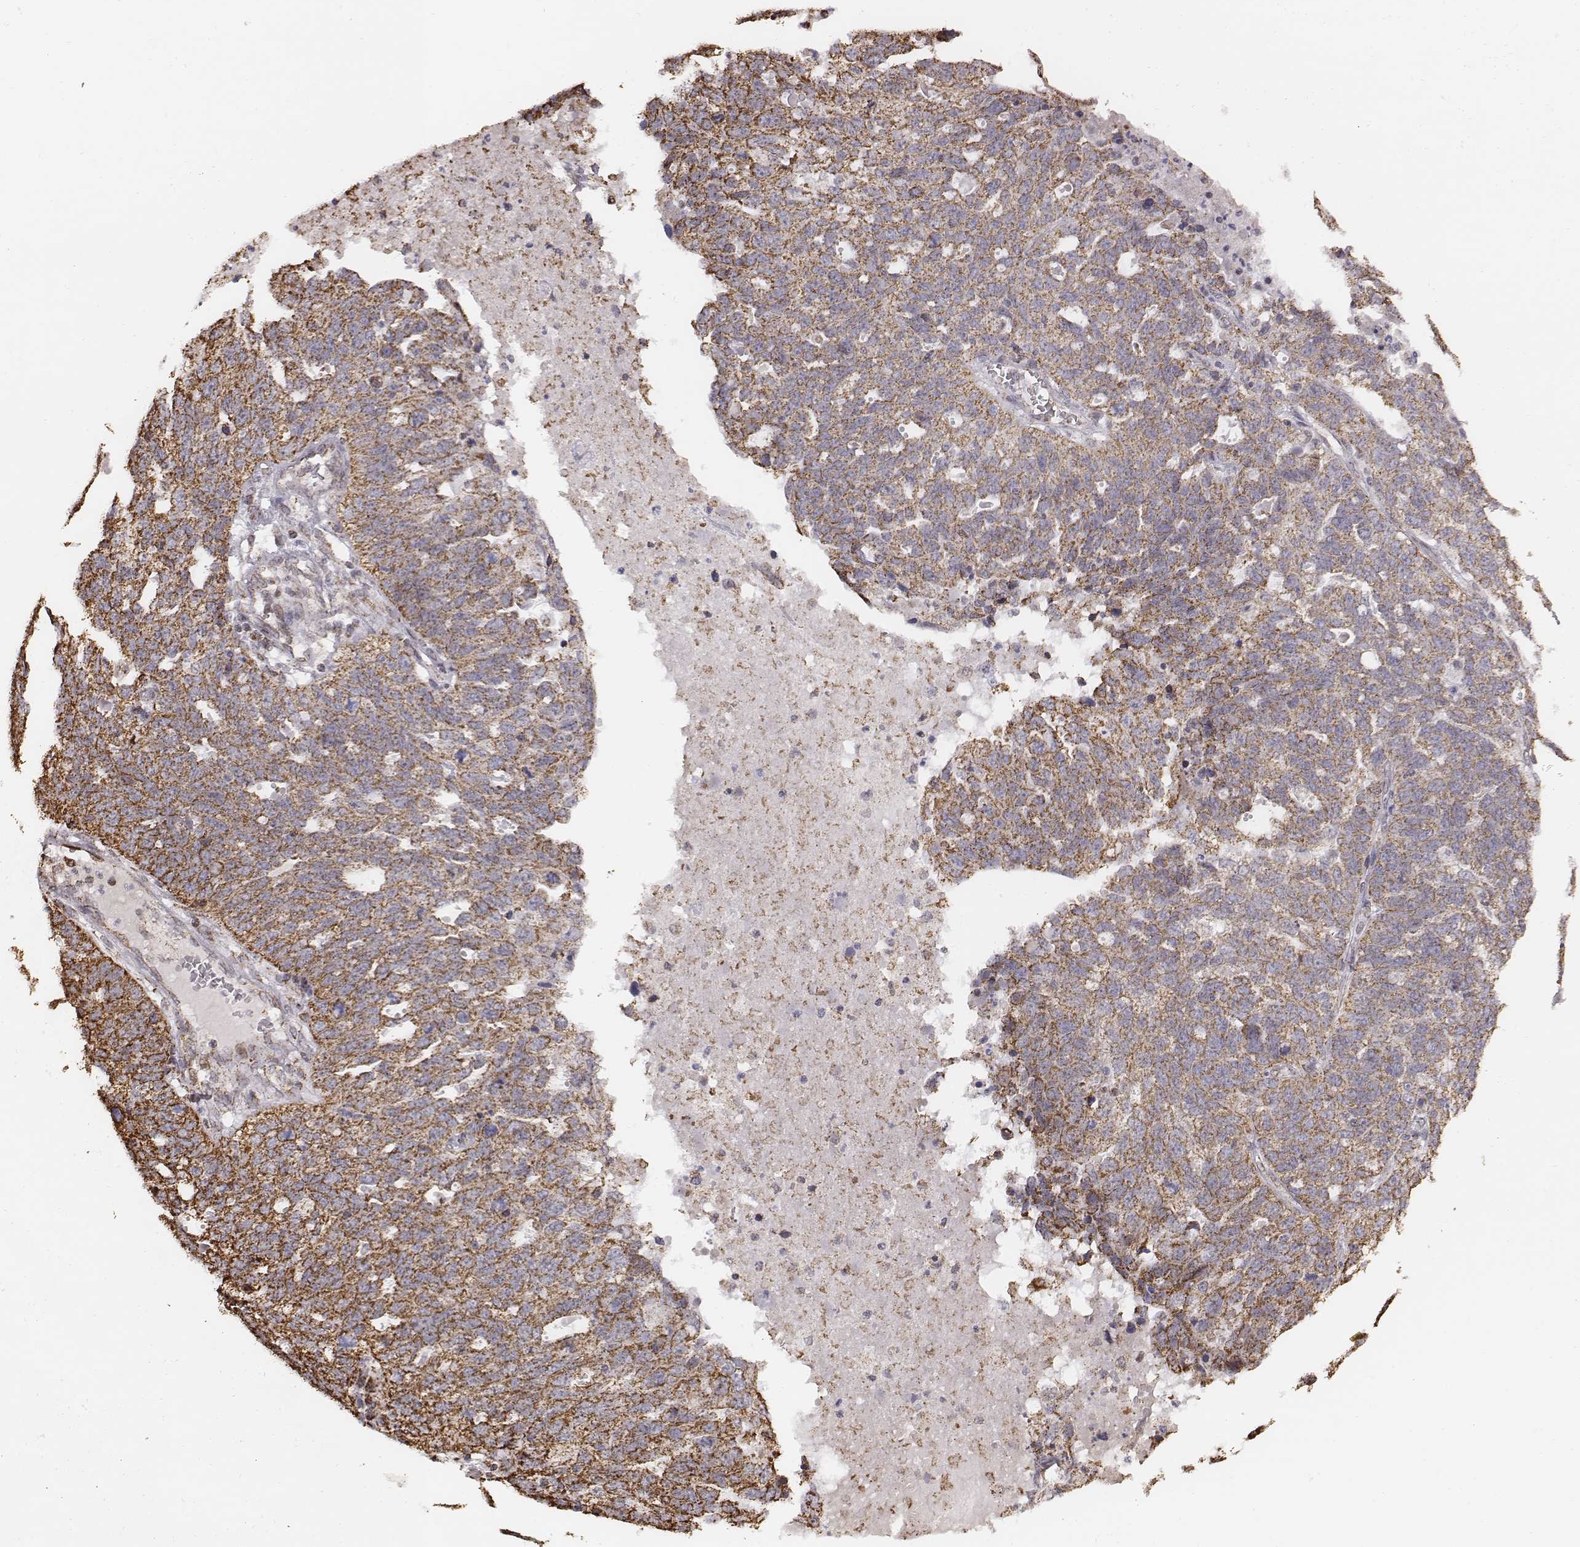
{"staining": {"intensity": "moderate", "quantity": ">75%", "location": "cytoplasmic/membranous"}, "tissue": "ovarian cancer", "cell_type": "Tumor cells", "image_type": "cancer", "snomed": [{"axis": "morphology", "description": "Cystadenocarcinoma, serous, NOS"}, {"axis": "topography", "description": "Ovary"}], "caption": "IHC photomicrograph of human serous cystadenocarcinoma (ovarian) stained for a protein (brown), which displays medium levels of moderate cytoplasmic/membranous staining in approximately >75% of tumor cells.", "gene": "ACOT2", "patient": {"sex": "female", "age": 71}}